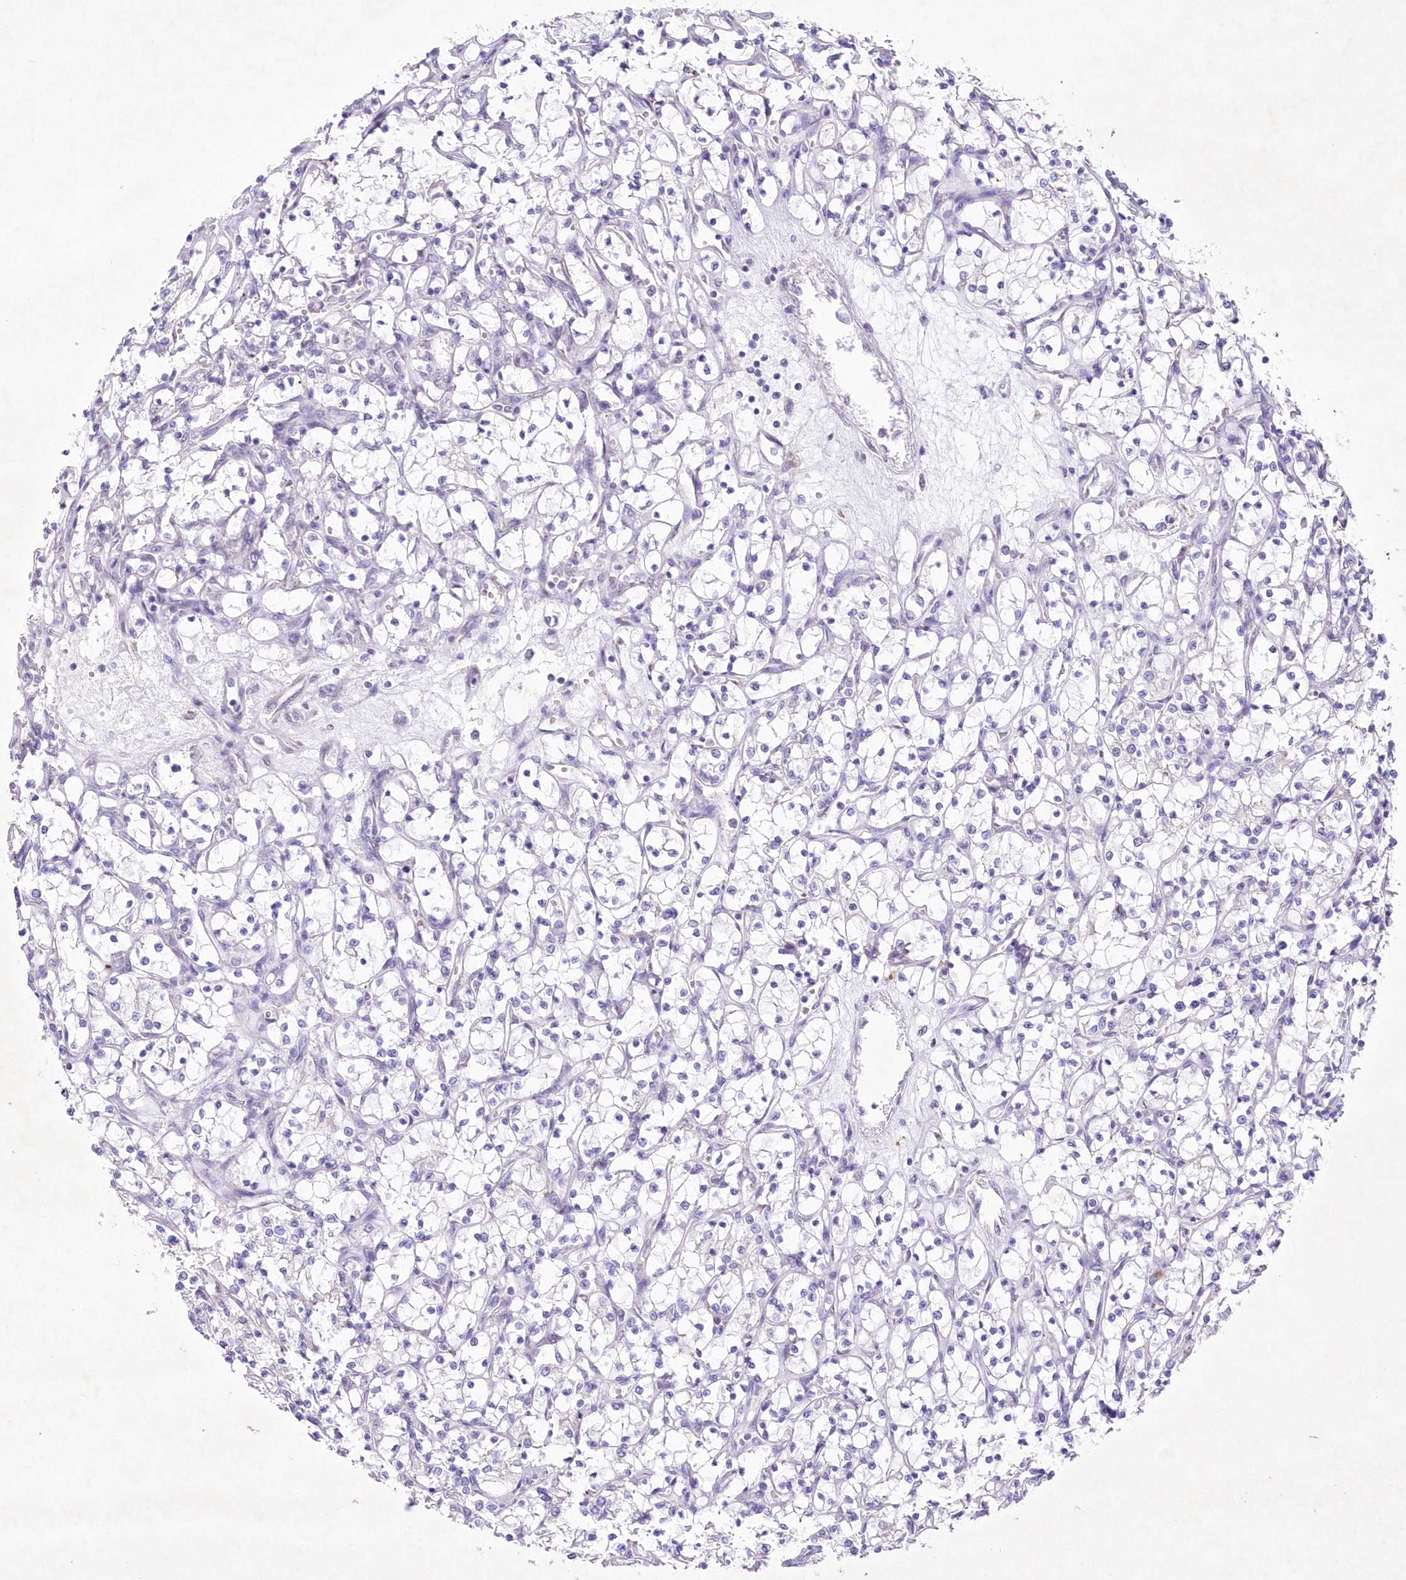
{"staining": {"intensity": "negative", "quantity": "none", "location": "none"}, "tissue": "renal cancer", "cell_type": "Tumor cells", "image_type": "cancer", "snomed": [{"axis": "morphology", "description": "Adenocarcinoma, NOS"}, {"axis": "topography", "description": "Kidney"}], "caption": "Human renal cancer (adenocarcinoma) stained for a protein using immunohistochemistry (IHC) shows no positivity in tumor cells.", "gene": "RBM27", "patient": {"sex": "female", "age": 69}}